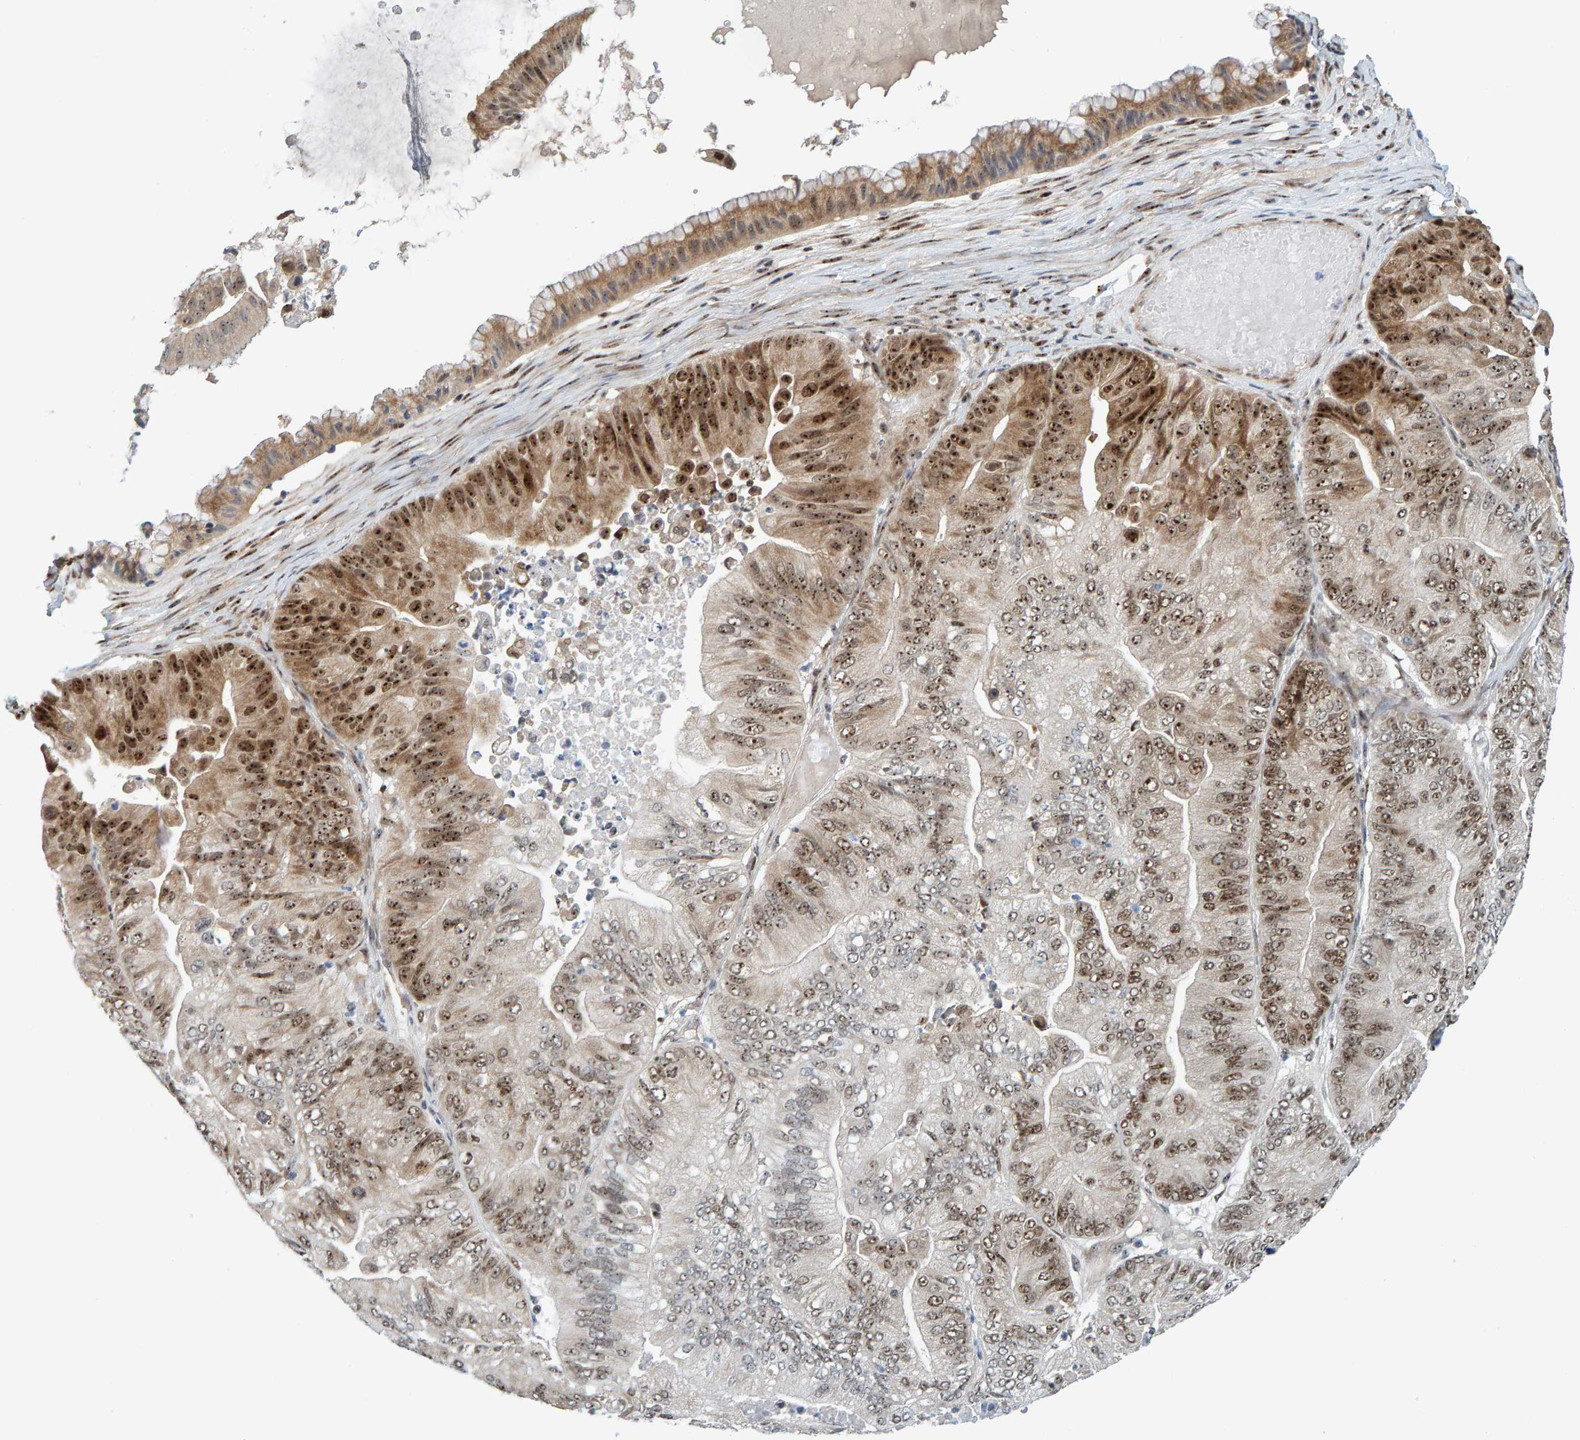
{"staining": {"intensity": "moderate", "quantity": ">75%", "location": "cytoplasmic/membranous,nuclear"}, "tissue": "ovarian cancer", "cell_type": "Tumor cells", "image_type": "cancer", "snomed": [{"axis": "morphology", "description": "Cystadenocarcinoma, mucinous, NOS"}, {"axis": "topography", "description": "Ovary"}], "caption": "Protein expression analysis of ovarian cancer exhibits moderate cytoplasmic/membranous and nuclear staining in approximately >75% of tumor cells. (Stains: DAB in brown, nuclei in blue, Microscopy: brightfield microscopy at high magnification).", "gene": "POLR1E", "patient": {"sex": "female", "age": 61}}